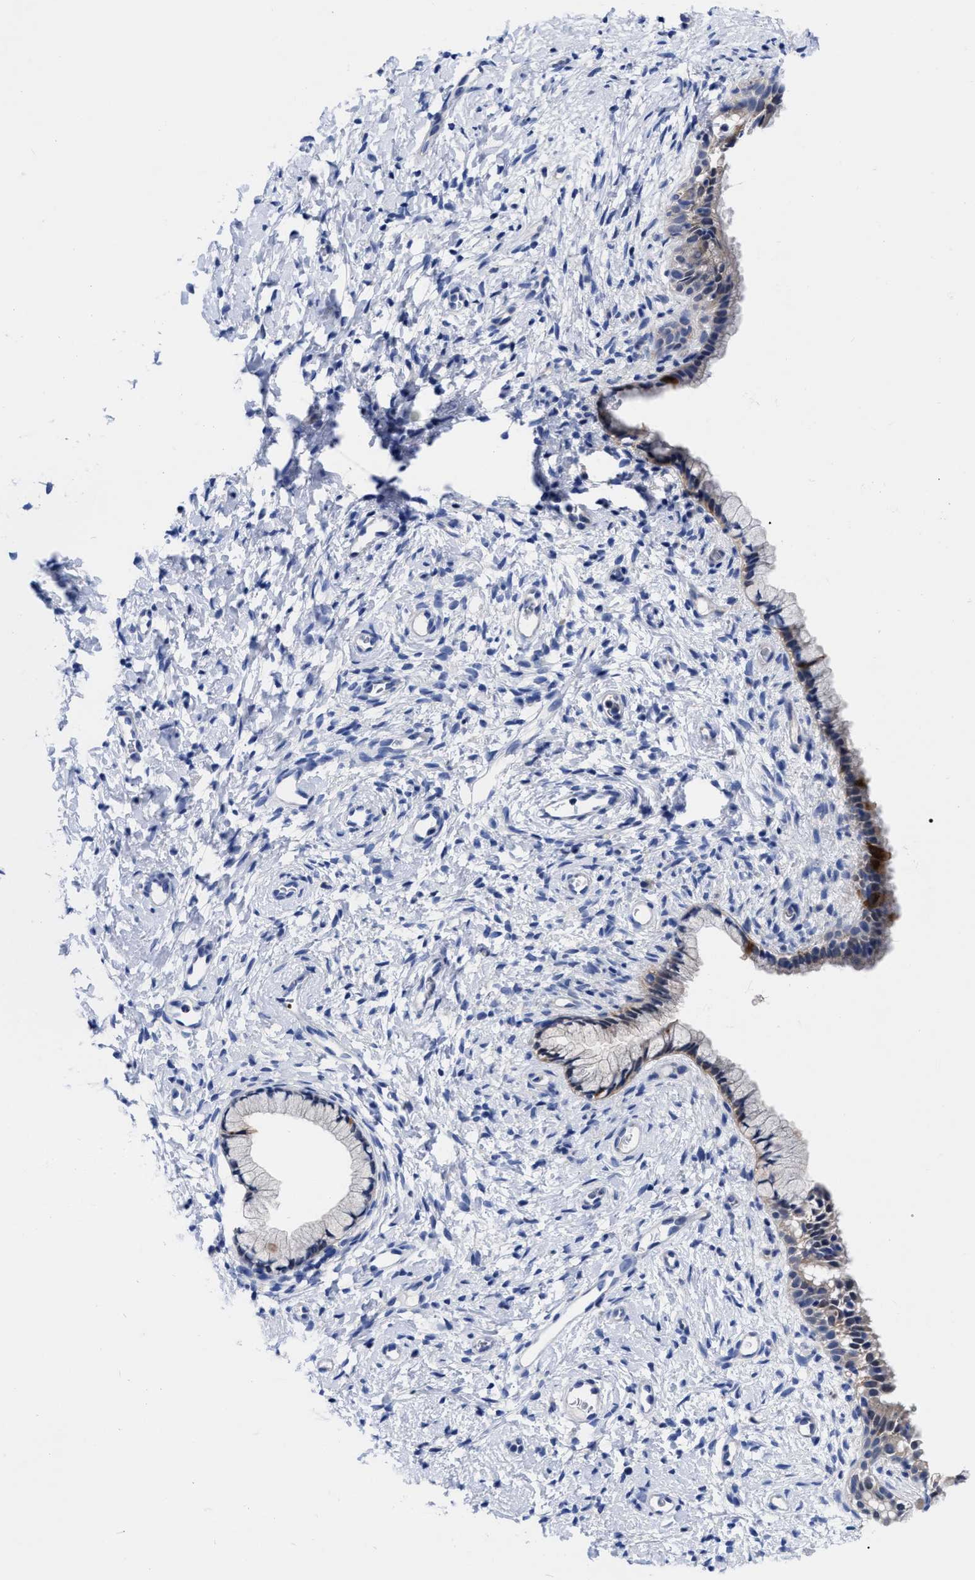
{"staining": {"intensity": "moderate", "quantity": "<25%", "location": "cytoplasmic/membranous"}, "tissue": "cervix", "cell_type": "Glandular cells", "image_type": "normal", "snomed": [{"axis": "morphology", "description": "Normal tissue, NOS"}, {"axis": "topography", "description": "Cervix"}], "caption": "Moderate cytoplasmic/membranous positivity is appreciated in about <25% of glandular cells in normal cervix. (Stains: DAB (3,3'-diaminobenzidine) in brown, nuclei in blue, Microscopy: brightfield microscopy at high magnification).", "gene": "RBKS", "patient": {"sex": "female", "age": 72}}